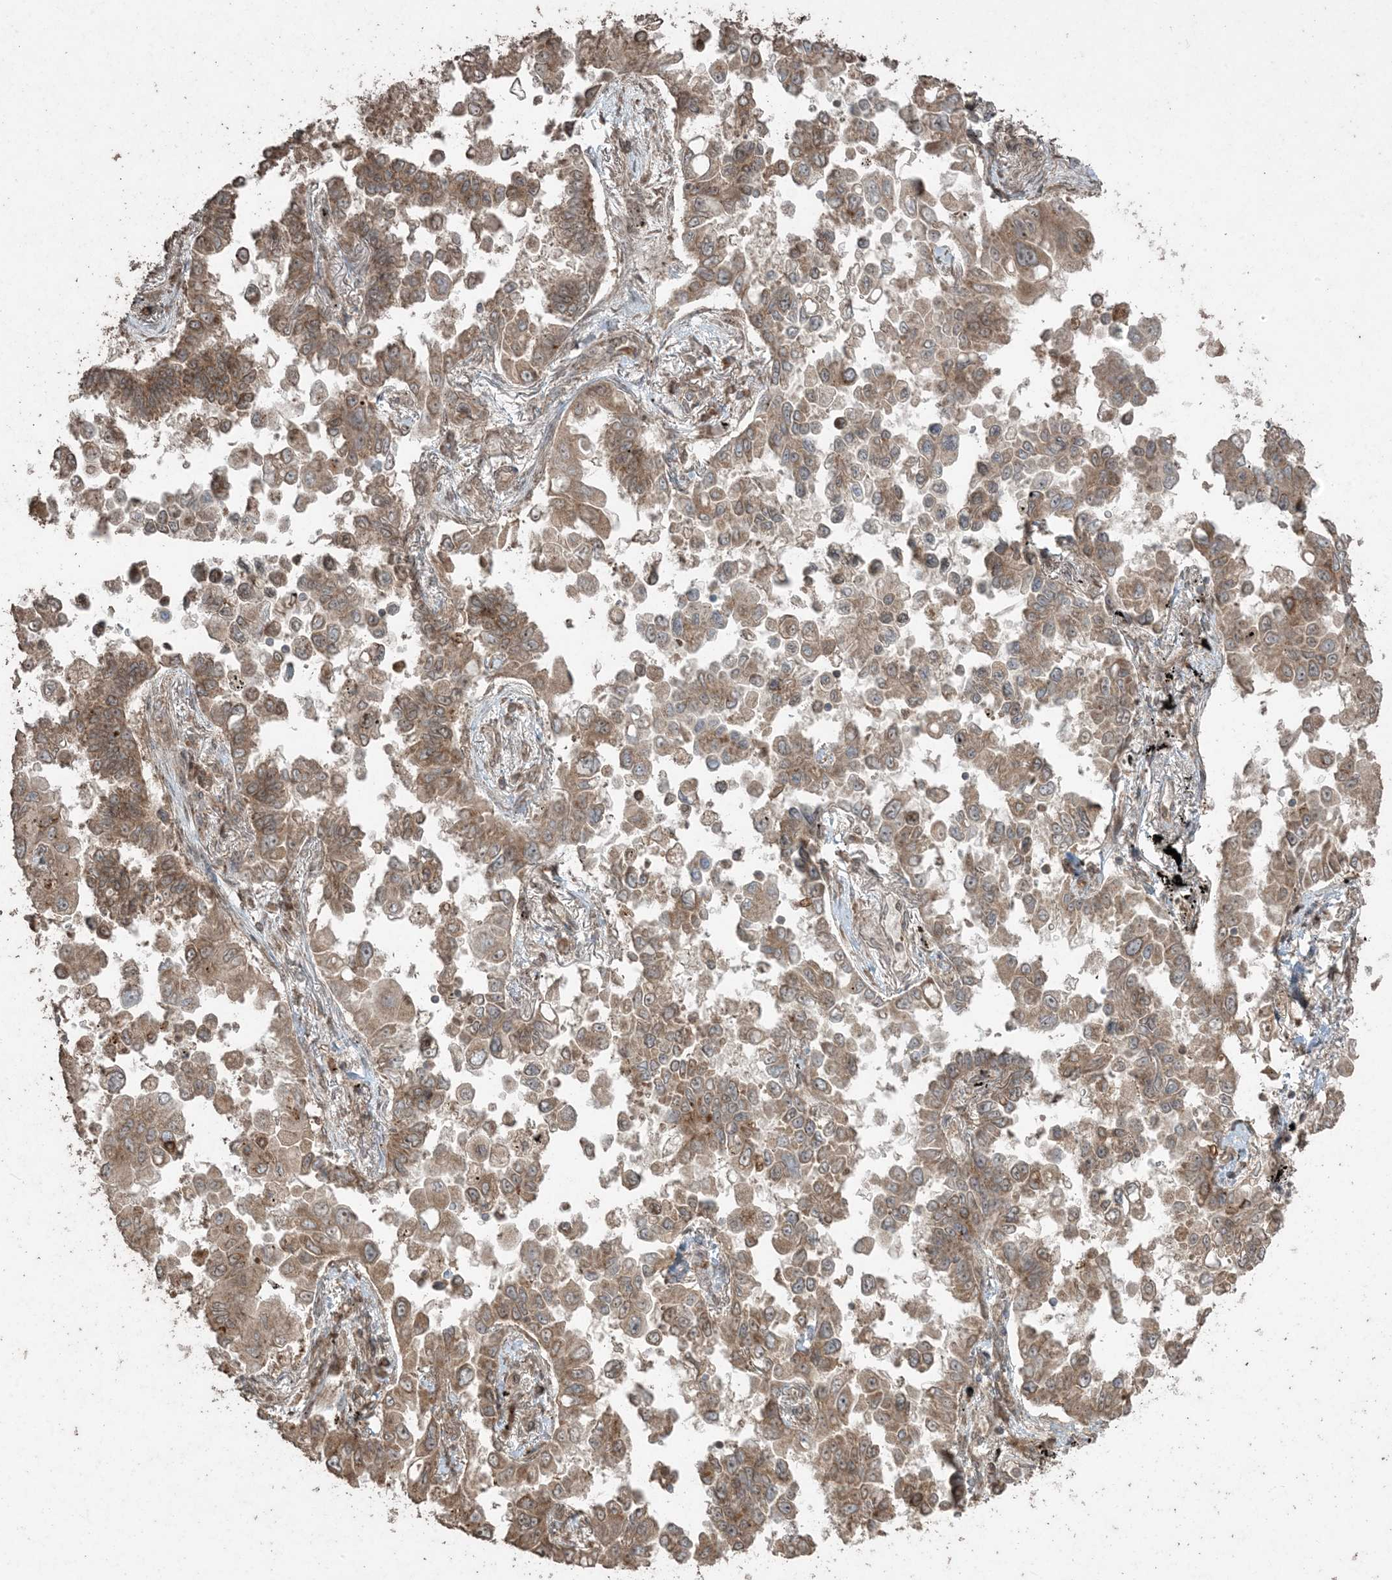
{"staining": {"intensity": "moderate", "quantity": ">75%", "location": "cytoplasmic/membranous,nuclear"}, "tissue": "lung cancer", "cell_type": "Tumor cells", "image_type": "cancer", "snomed": [{"axis": "morphology", "description": "Adenocarcinoma, NOS"}, {"axis": "topography", "description": "Lung"}], "caption": "This is an image of immunohistochemistry staining of adenocarcinoma (lung), which shows moderate staining in the cytoplasmic/membranous and nuclear of tumor cells.", "gene": "DDX19B", "patient": {"sex": "female", "age": 67}}